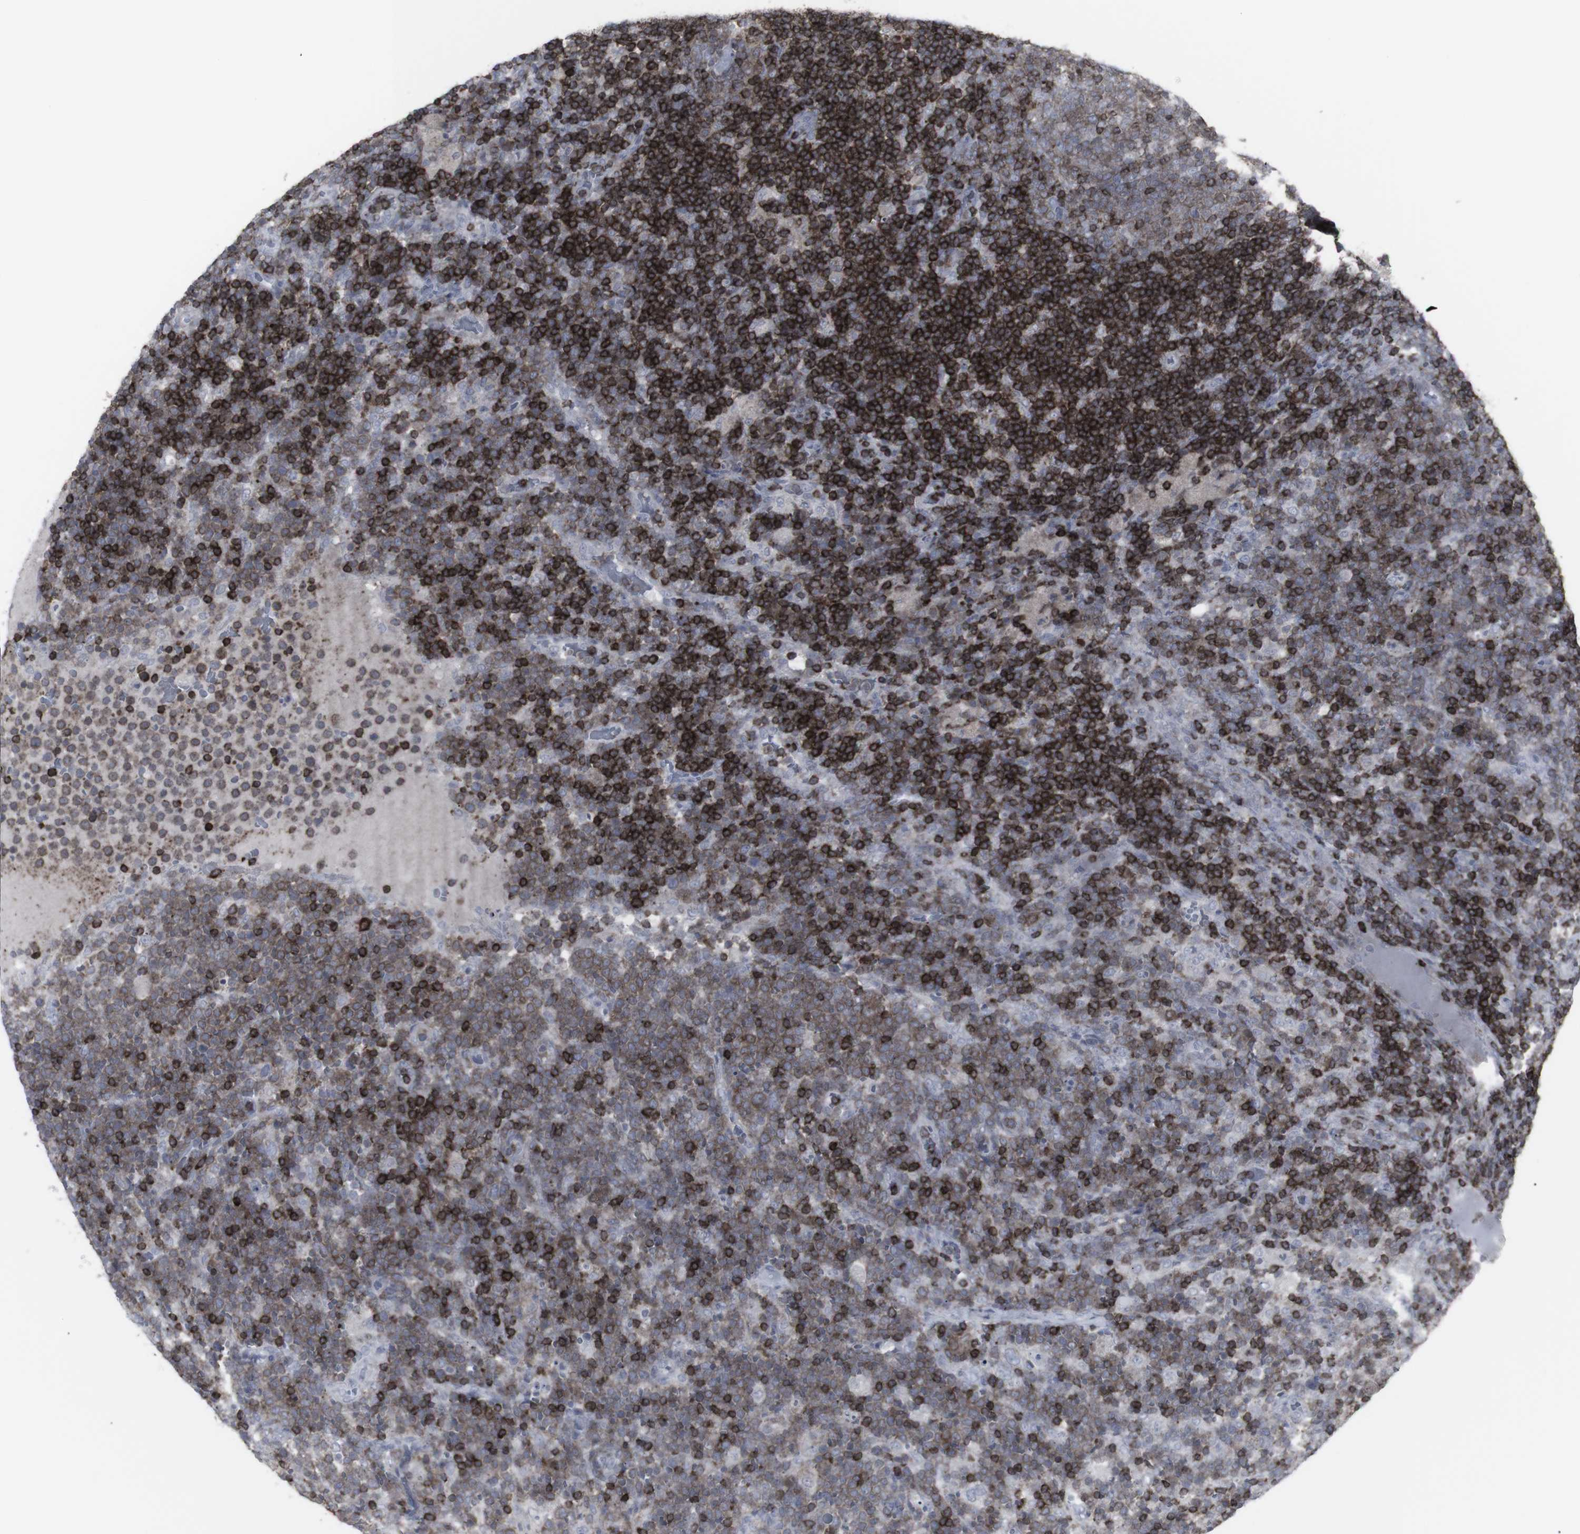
{"staining": {"intensity": "strong", "quantity": ">75%", "location": "cytoplasmic/membranous"}, "tissue": "lymphoma", "cell_type": "Tumor cells", "image_type": "cancer", "snomed": [{"axis": "morphology", "description": "Malignant lymphoma, non-Hodgkin's type, High grade"}, {"axis": "topography", "description": "Lymph node"}], "caption": "A high amount of strong cytoplasmic/membranous staining is identified in approximately >75% of tumor cells in malignant lymphoma, non-Hodgkin's type (high-grade) tissue. (brown staining indicates protein expression, while blue staining denotes nuclei).", "gene": "APOBEC2", "patient": {"sex": "male", "age": 61}}